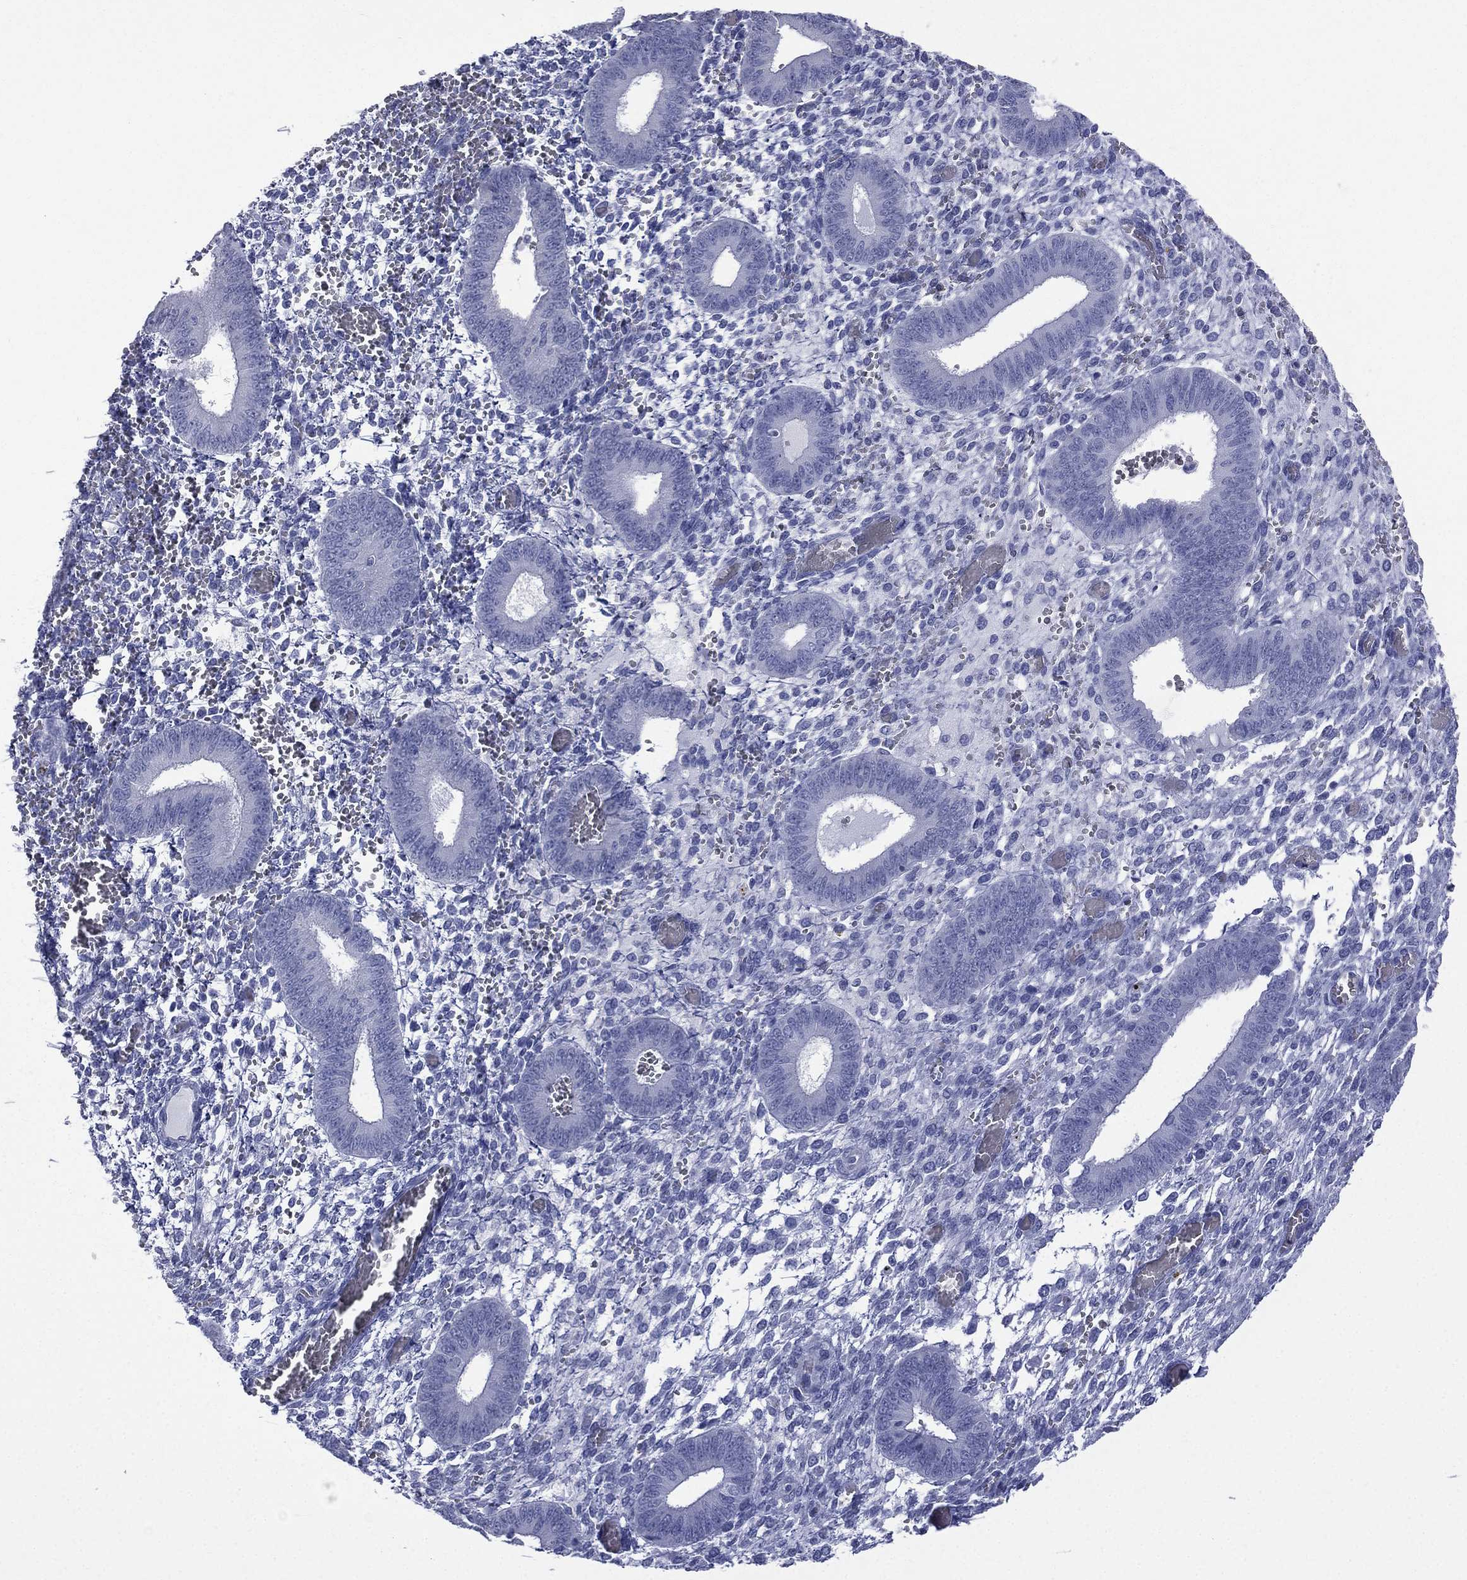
{"staining": {"intensity": "negative", "quantity": "none", "location": "none"}, "tissue": "endometrium", "cell_type": "Cells in endometrial stroma", "image_type": "normal", "snomed": [{"axis": "morphology", "description": "Normal tissue, NOS"}, {"axis": "topography", "description": "Endometrium"}], "caption": "Immunohistochemistry (IHC) histopathology image of benign endometrium: human endometrium stained with DAB displays no significant protein positivity in cells in endometrial stroma.", "gene": "CES2", "patient": {"sex": "female", "age": 42}}